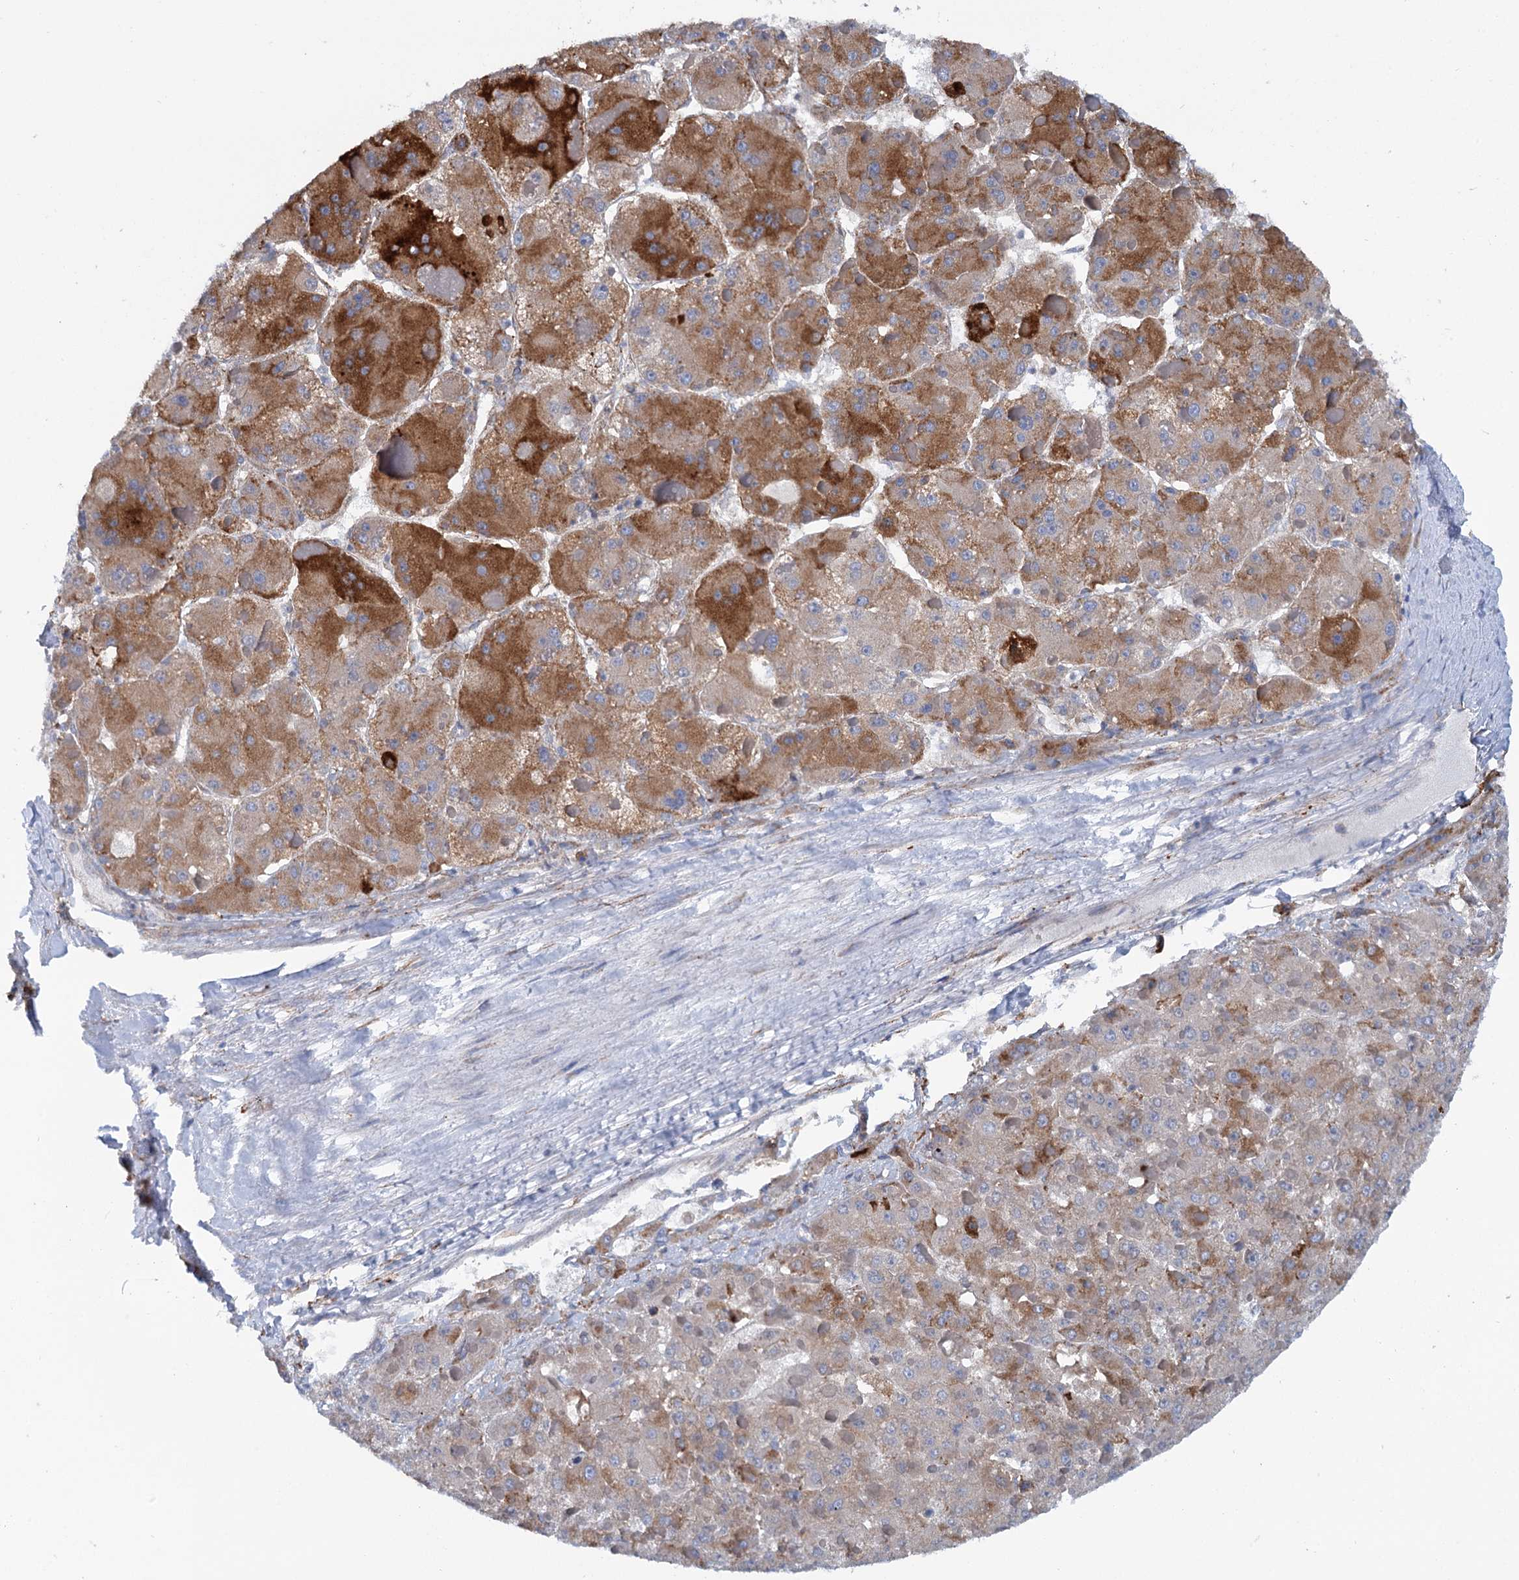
{"staining": {"intensity": "strong", "quantity": "25%-75%", "location": "cytoplasmic/membranous"}, "tissue": "liver cancer", "cell_type": "Tumor cells", "image_type": "cancer", "snomed": [{"axis": "morphology", "description": "Carcinoma, Hepatocellular, NOS"}, {"axis": "topography", "description": "Liver"}], "caption": "Protein analysis of hepatocellular carcinoma (liver) tissue displays strong cytoplasmic/membranous staining in approximately 25%-75% of tumor cells.", "gene": "SHE", "patient": {"sex": "female", "age": 73}}